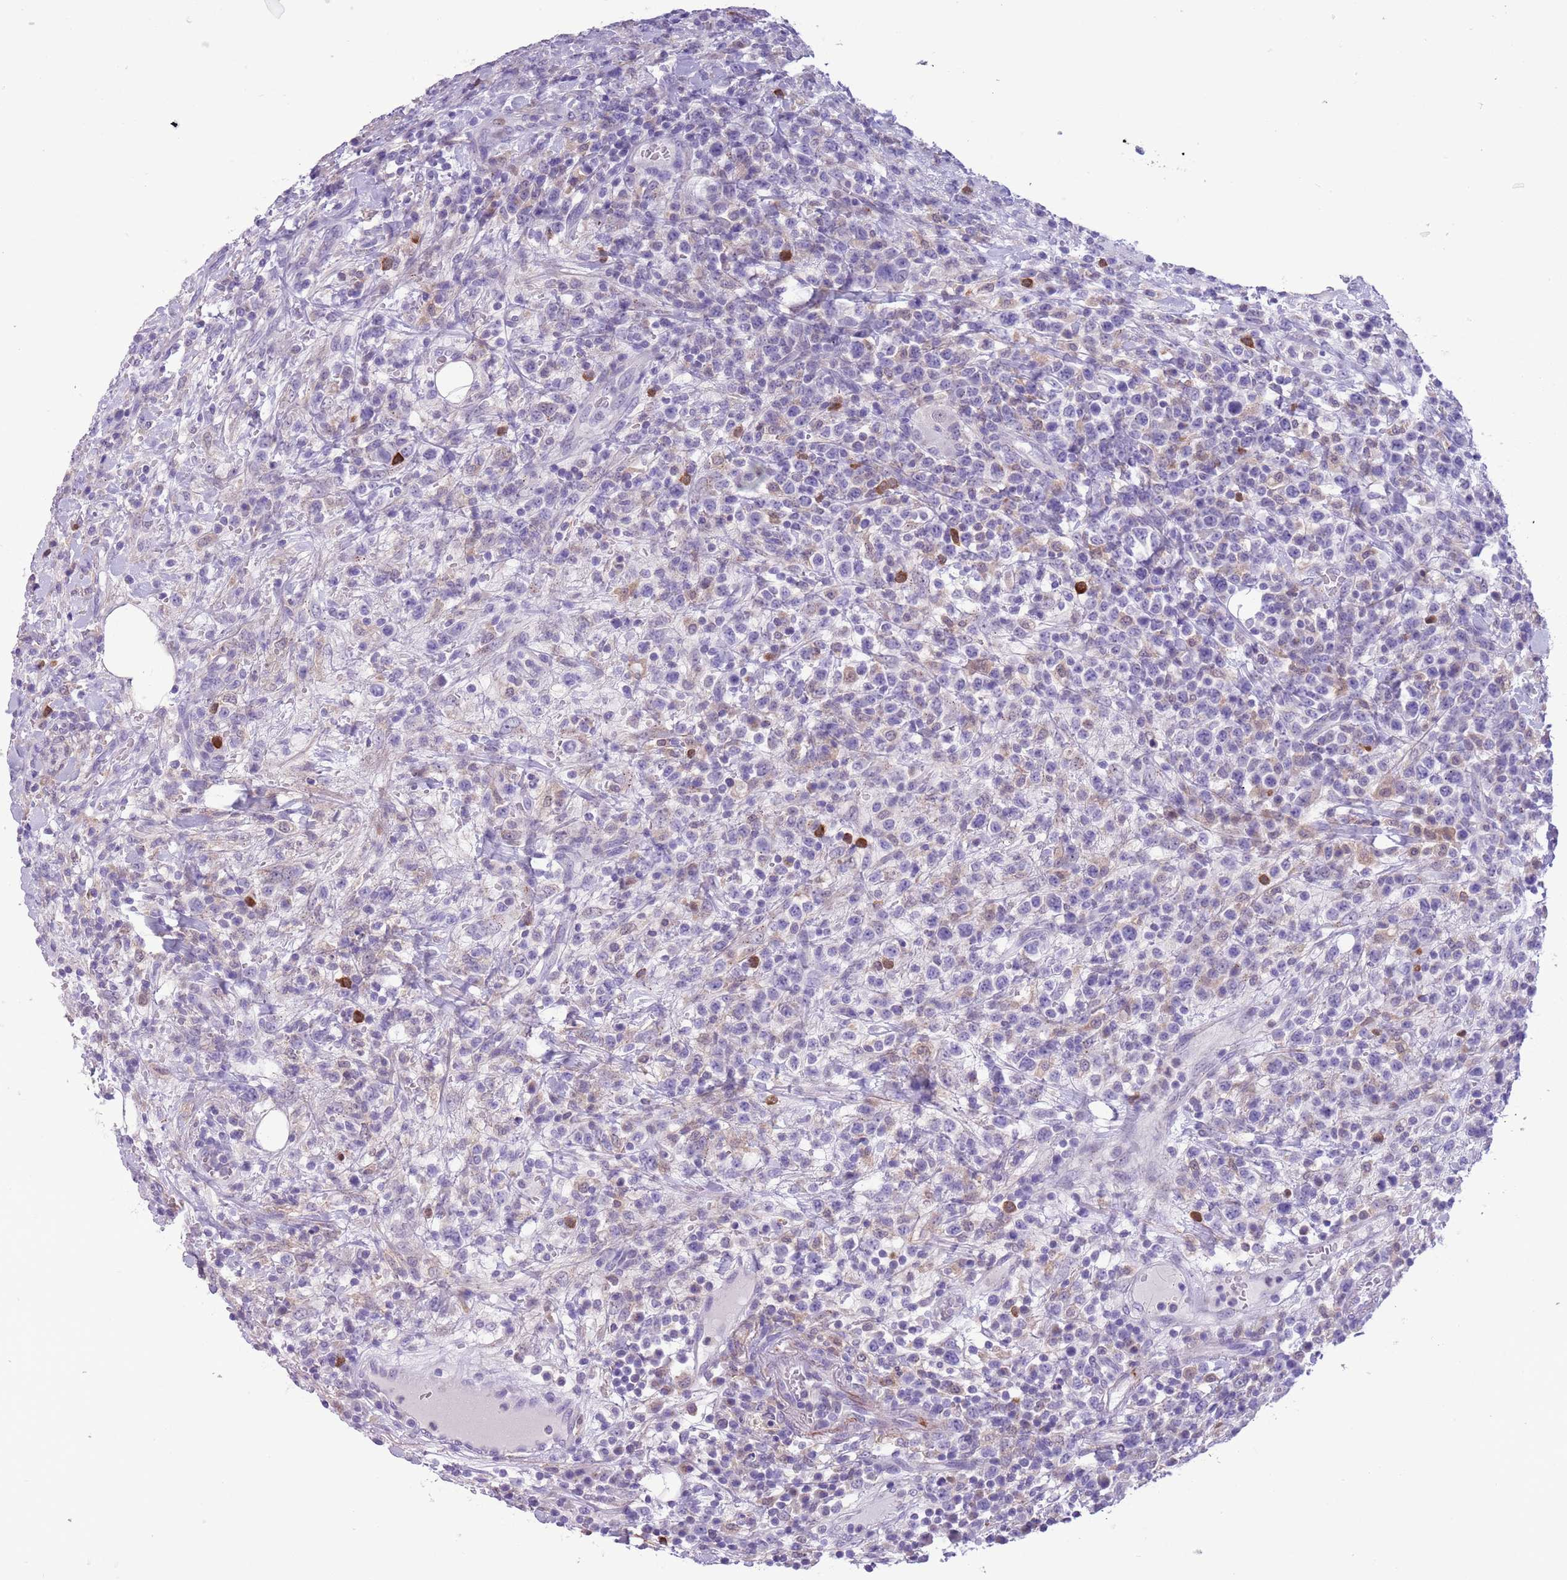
{"staining": {"intensity": "weak", "quantity": "<25%", "location": "cytoplasmic/membranous"}, "tissue": "lymphoma", "cell_type": "Tumor cells", "image_type": "cancer", "snomed": [{"axis": "morphology", "description": "Malignant lymphoma, non-Hodgkin's type, High grade"}, {"axis": "topography", "description": "Colon"}], "caption": "This image is of malignant lymphoma, non-Hodgkin's type (high-grade) stained with IHC to label a protein in brown with the nuclei are counter-stained blue. There is no expression in tumor cells.", "gene": "PFKFB2", "patient": {"sex": "female", "age": 53}}